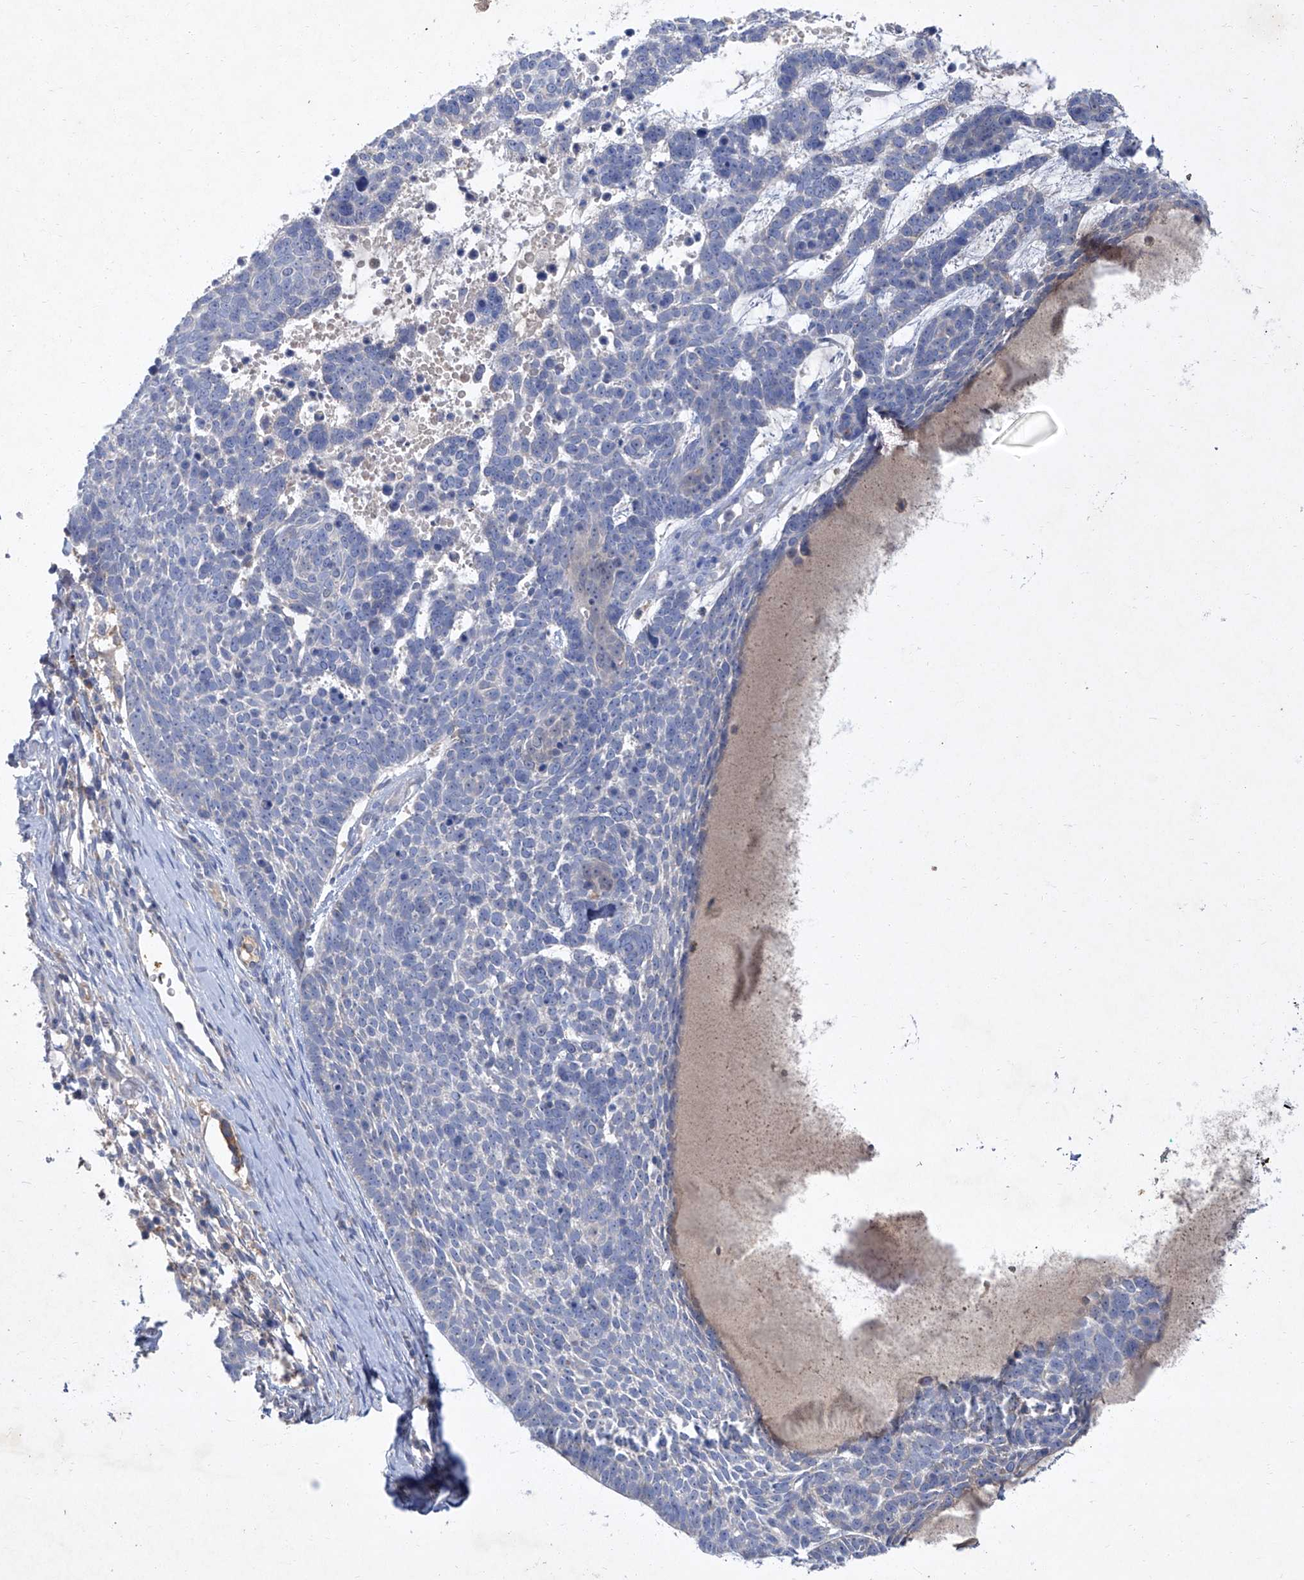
{"staining": {"intensity": "negative", "quantity": "none", "location": "none"}, "tissue": "skin cancer", "cell_type": "Tumor cells", "image_type": "cancer", "snomed": [{"axis": "morphology", "description": "Basal cell carcinoma"}, {"axis": "topography", "description": "Skin"}], "caption": "DAB (3,3'-diaminobenzidine) immunohistochemical staining of basal cell carcinoma (skin) reveals no significant expression in tumor cells. (DAB (3,3'-diaminobenzidine) immunohistochemistry with hematoxylin counter stain).", "gene": "SBK2", "patient": {"sex": "female", "age": 81}}